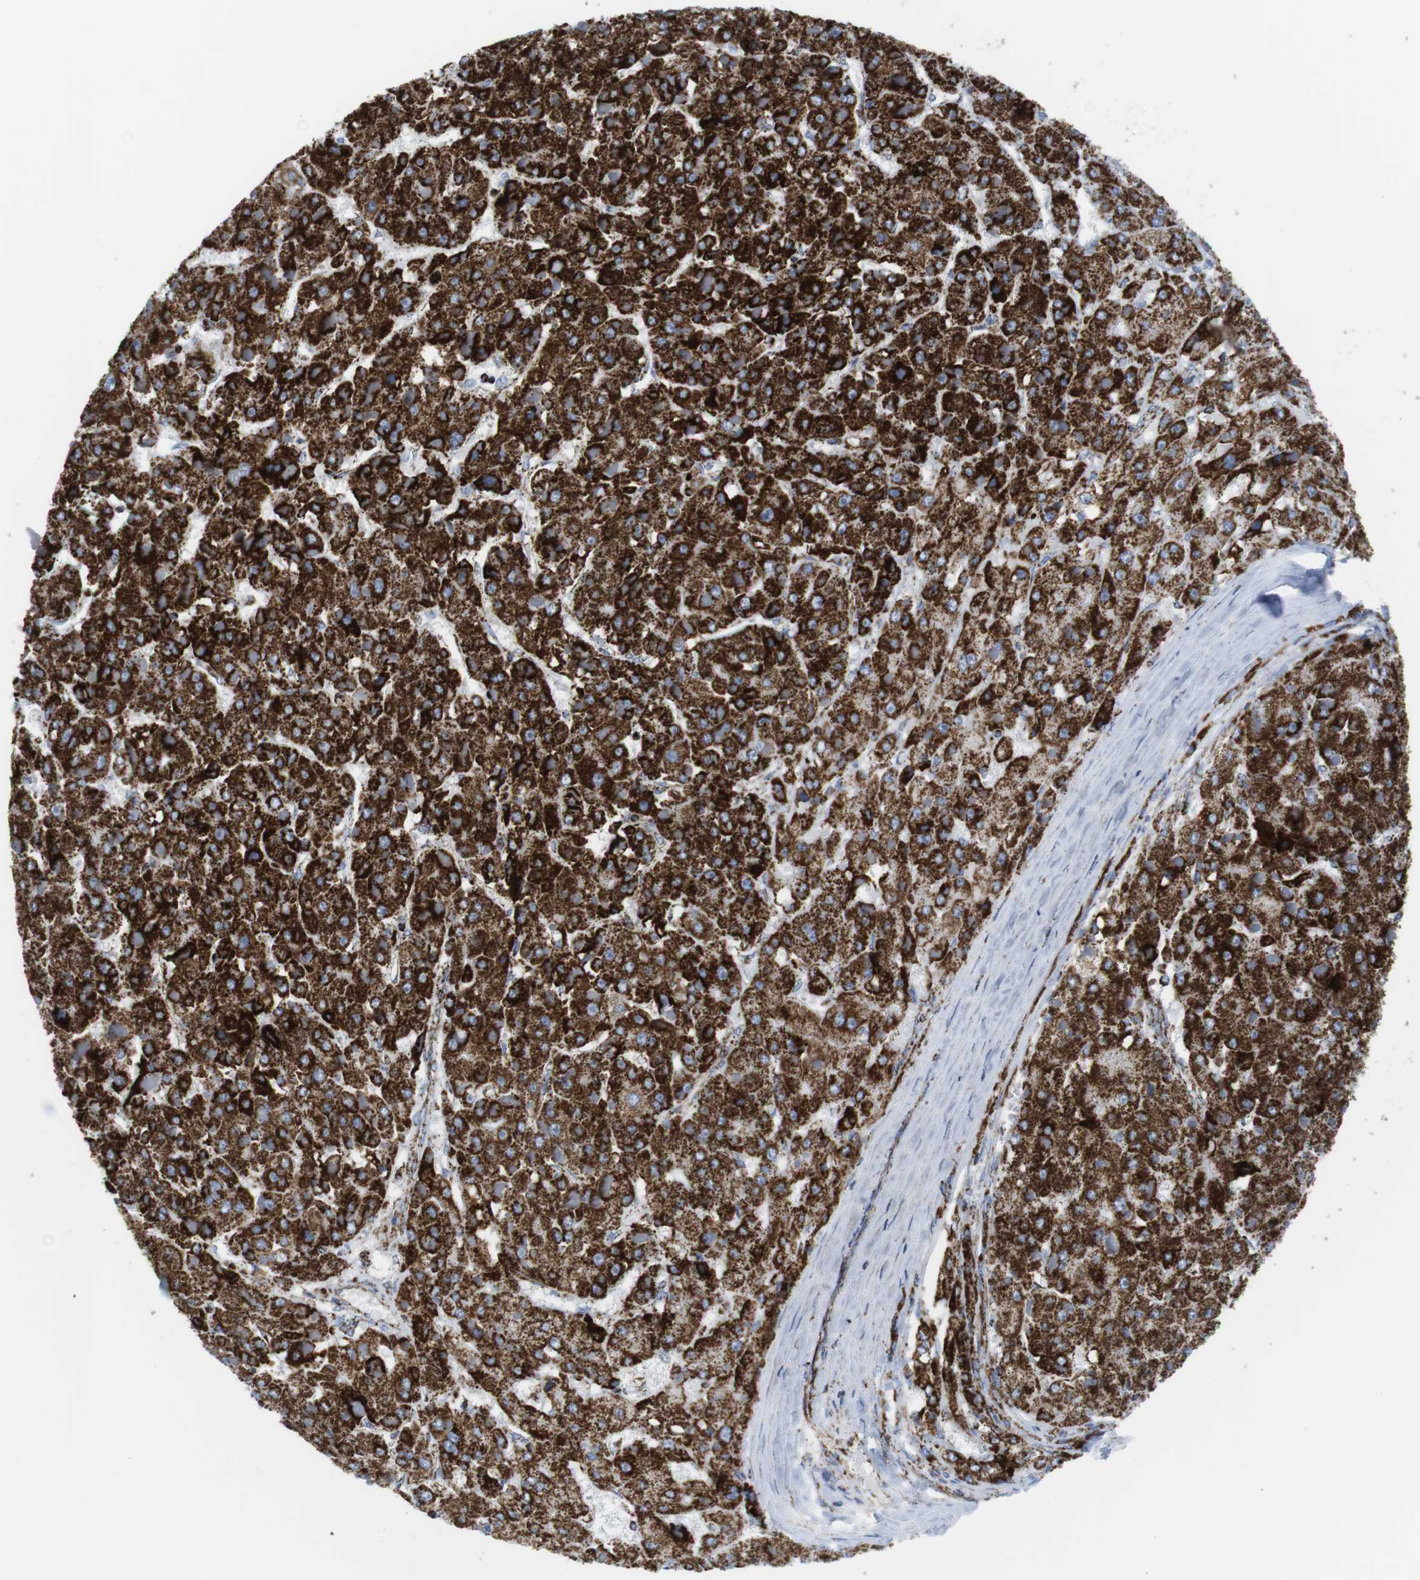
{"staining": {"intensity": "strong", "quantity": ">75%", "location": "cytoplasmic/membranous"}, "tissue": "liver cancer", "cell_type": "Tumor cells", "image_type": "cancer", "snomed": [{"axis": "morphology", "description": "Carcinoma, Hepatocellular, NOS"}, {"axis": "topography", "description": "Liver"}], "caption": "Liver cancer (hepatocellular carcinoma) was stained to show a protein in brown. There is high levels of strong cytoplasmic/membranous expression in approximately >75% of tumor cells.", "gene": "ATP5PO", "patient": {"sex": "female", "age": 73}}